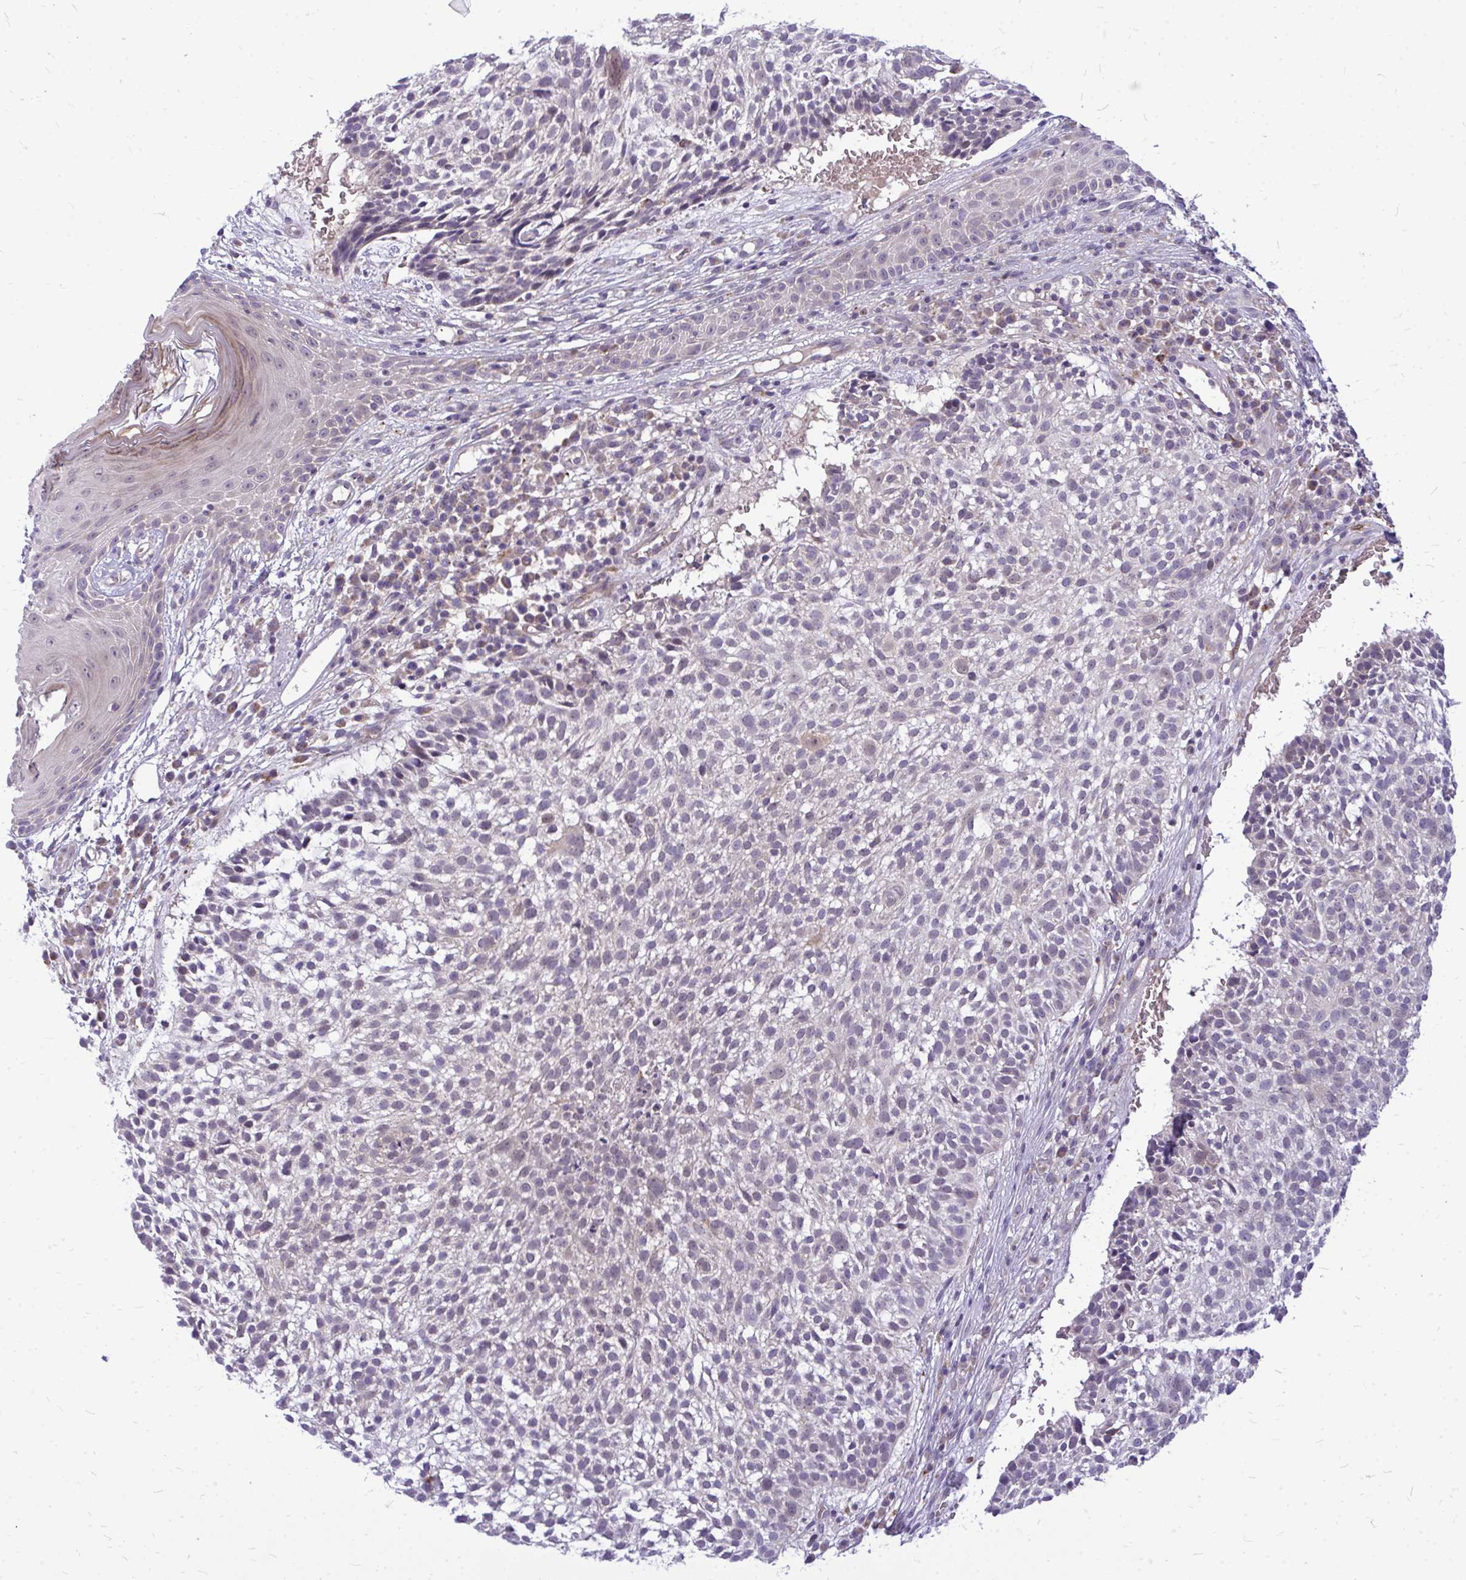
{"staining": {"intensity": "negative", "quantity": "none", "location": "none"}, "tissue": "skin cancer", "cell_type": "Tumor cells", "image_type": "cancer", "snomed": [{"axis": "morphology", "description": "Basal cell carcinoma"}, {"axis": "topography", "description": "Skin"}, {"axis": "topography", "description": "Skin of scalp"}], "caption": "This is an IHC histopathology image of human skin basal cell carcinoma. There is no staining in tumor cells.", "gene": "ZSCAN25", "patient": {"sex": "female", "age": 45}}